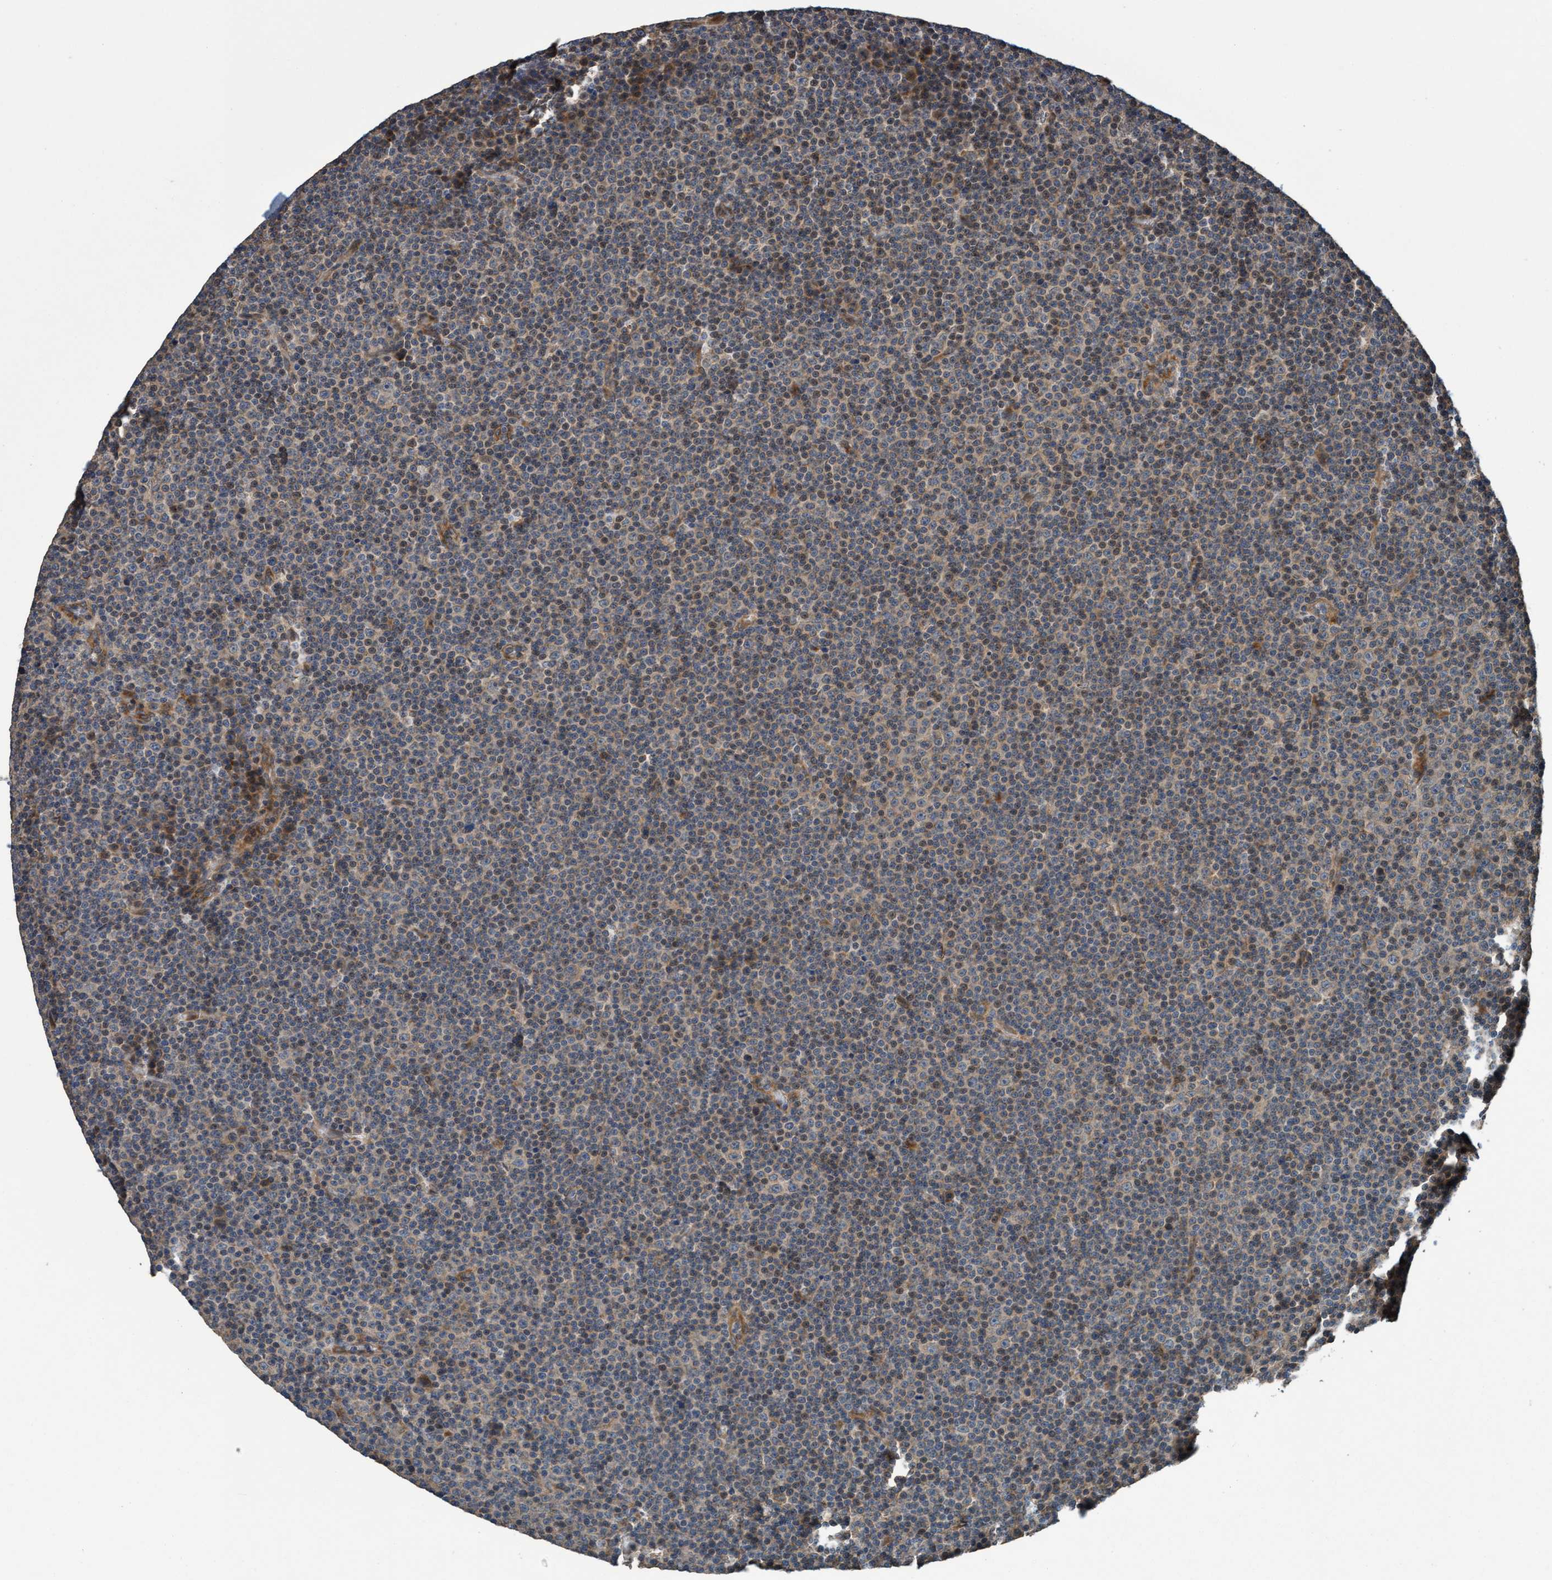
{"staining": {"intensity": "weak", "quantity": "25%-75%", "location": "cytoplasmic/membranous"}, "tissue": "lymphoma", "cell_type": "Tumor cells", "image_type": "cancer", "snomed": [{"axis": "morphology", "description": "Malignant lymphoma, non-Hodgkin's type, Low grade"}, {"axis": "topography", "description": "Lymph node"}], "caption": "This histopathology image exhibits immunohistochemistry staining of lymphoma, with low weak cytoplasmic/membranous expression in about 25%-75% of tumor cells.", "gene": "MACC1", "patient": {"sex": "female", "age": 67}}